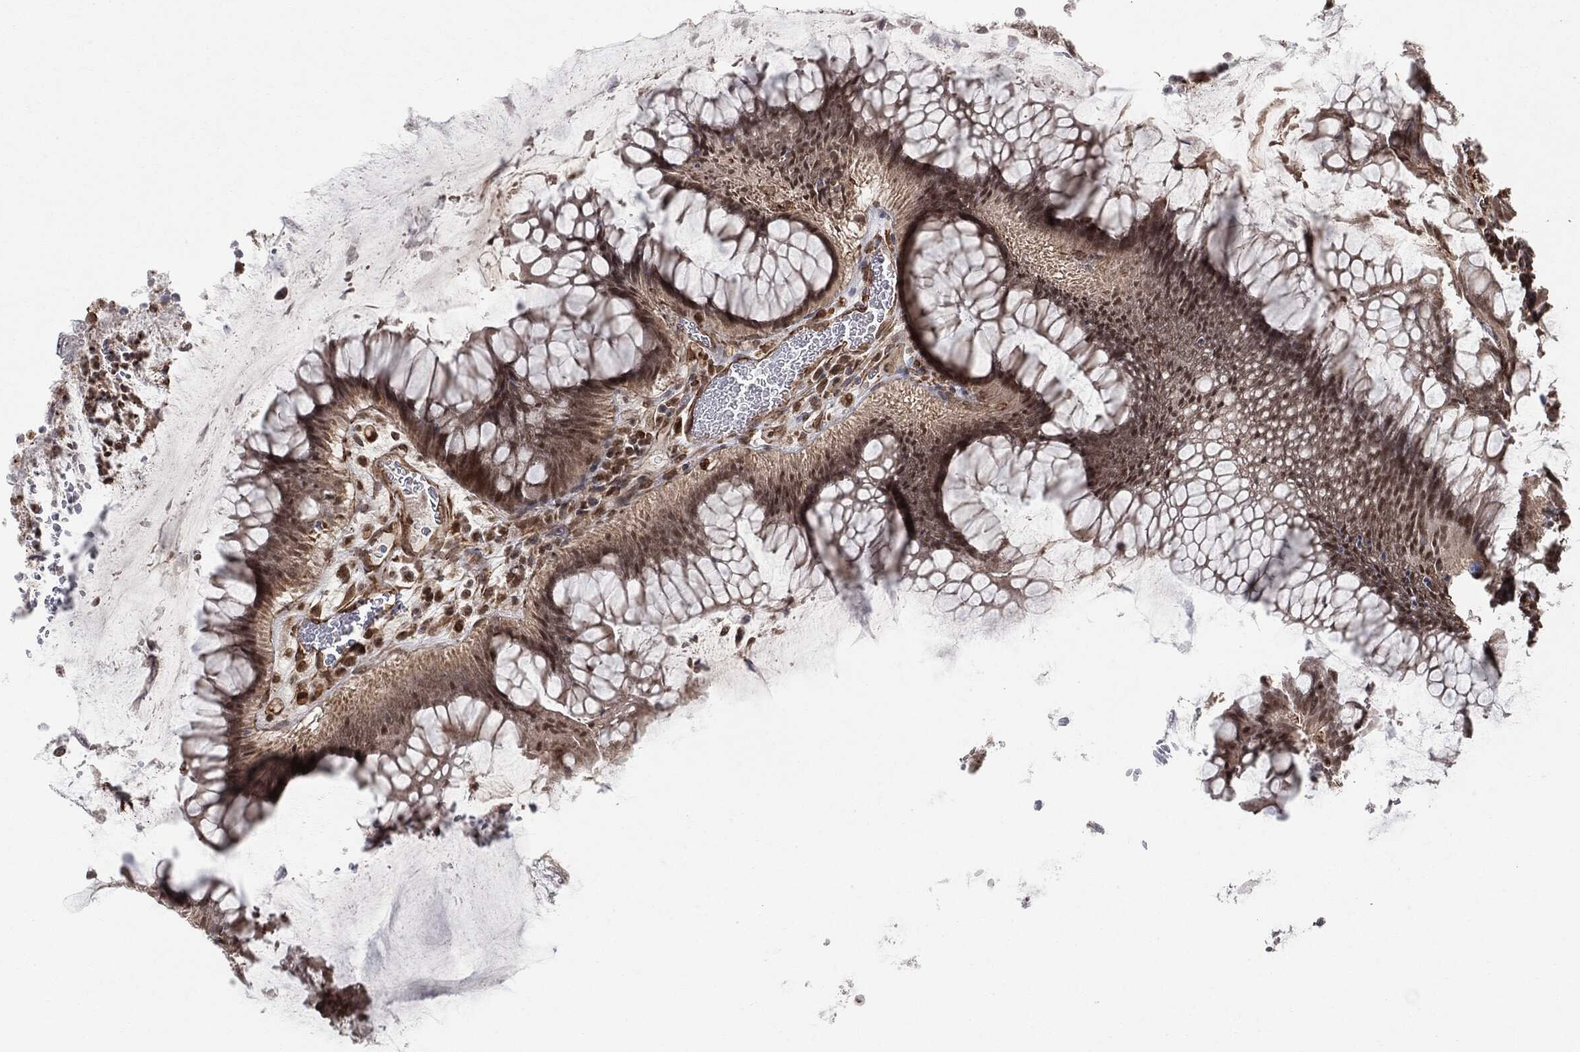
{"staining": {"intensity": "moderate", "quantity": "25%-75%", "location": "nuclear"}, "tissue": "colorectal cancer", "cell_type": "Tumor cells", "image_type": "cancer", "snomed": [{"axis": "morphology", "description": "Adenocarcinoma, NOS"}, {"axis": "topography", "description": "Colon"}], "caption": "This is a histology image of immunohistochemistry staining of colorectal cancer (adenocarcinoma), which shows moderate expression in the nuclear of tumor cells.", "gene": "TP53RK", "patient": {"sex": "female", "age": 67}}